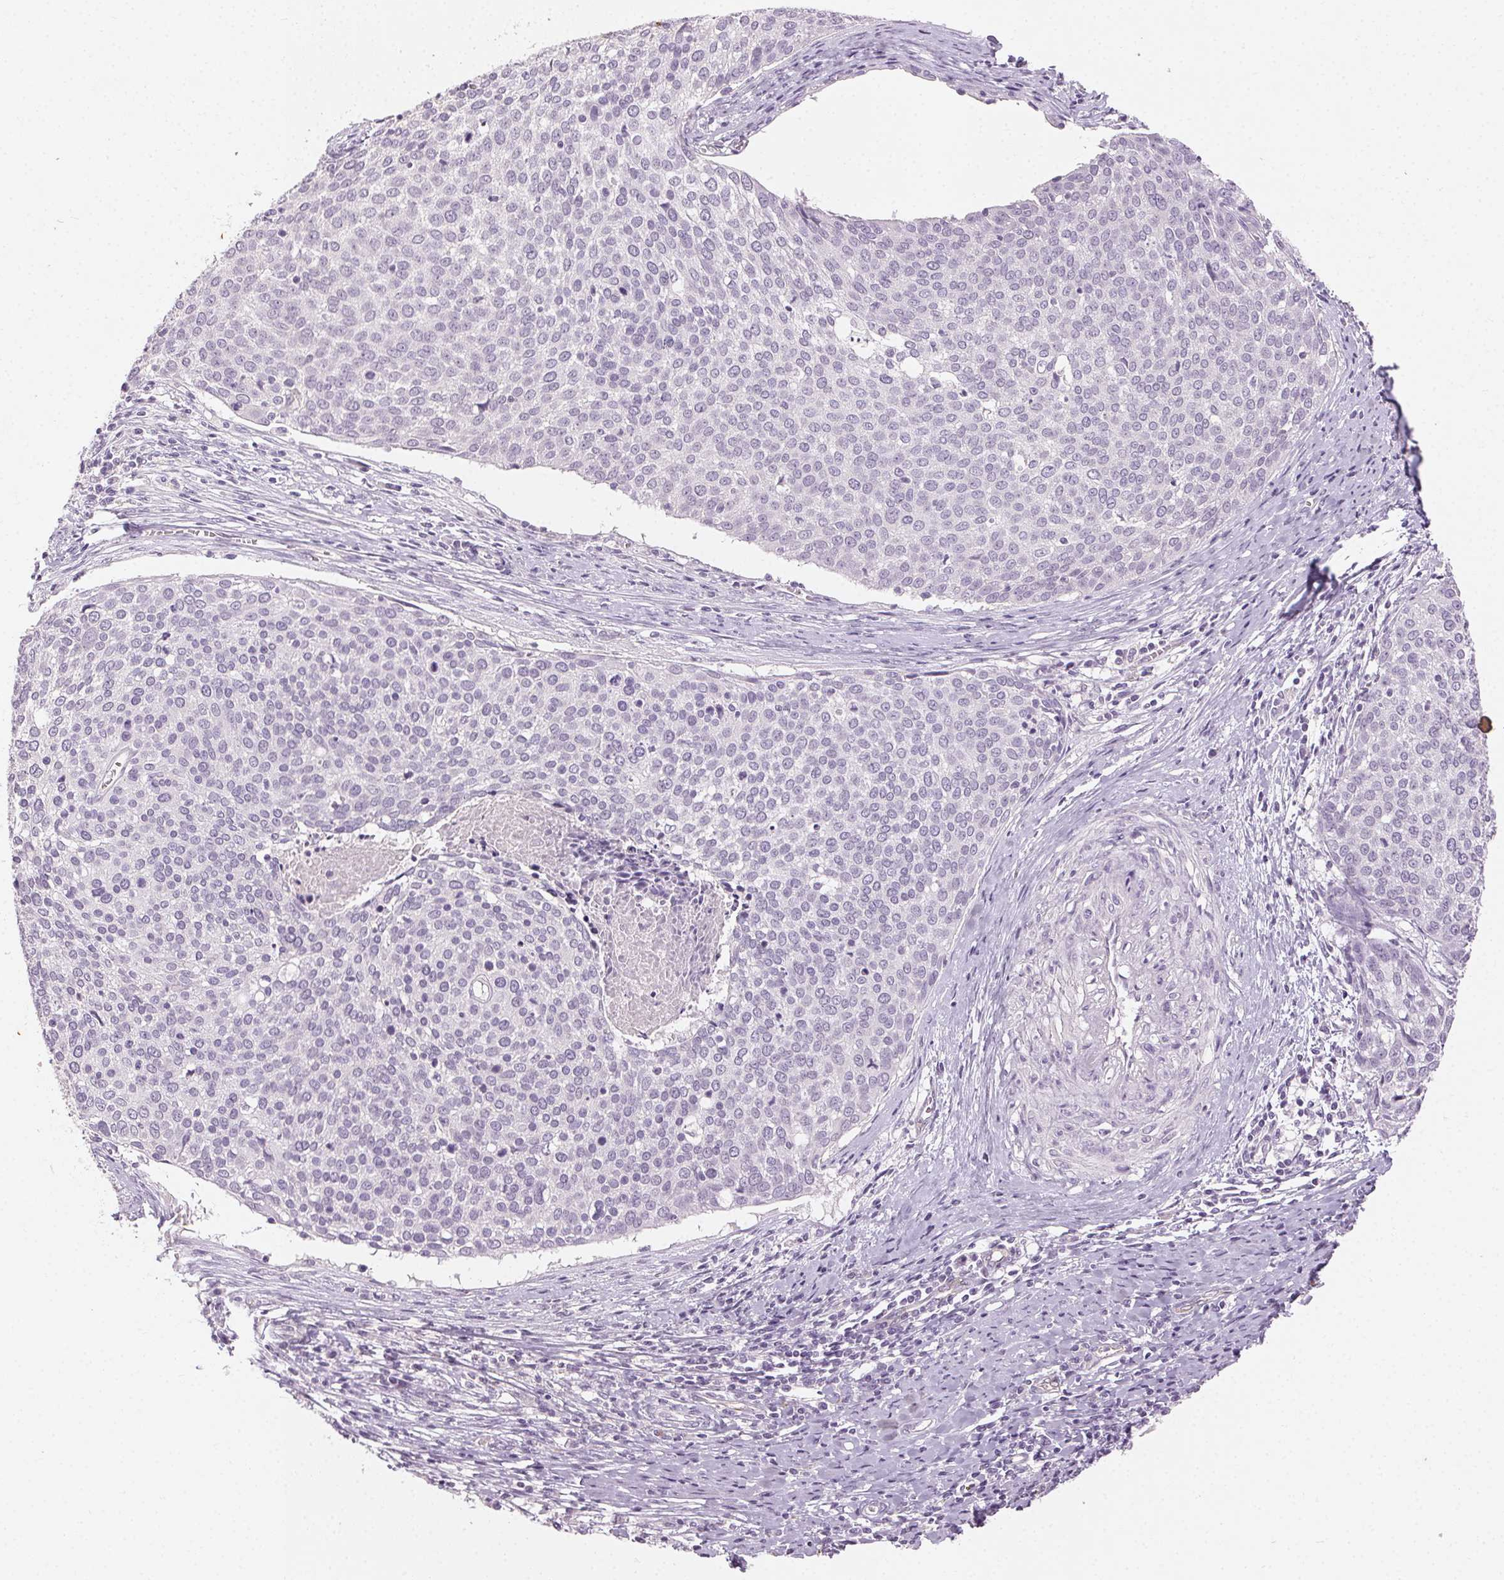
{"staining": {"intensity": "negative", "quantity": "none", "location": "none"}, "tissue": "cervical cancer", "cell_type": "Tumor cells", "image_type": "cancer", "snomed": [{"axis": "morphology", "description": "Squamous cell carcinoma, NOS"}, {"axis": "topography", "description": "Cervix"}], "caption": "Immunohistochemical staining of squamous cell carcinoma (cervical) exhibits no significant staining in tumor cells.", "gene": "CLTRN", "patient": {"sex": "female", "age": 39}}